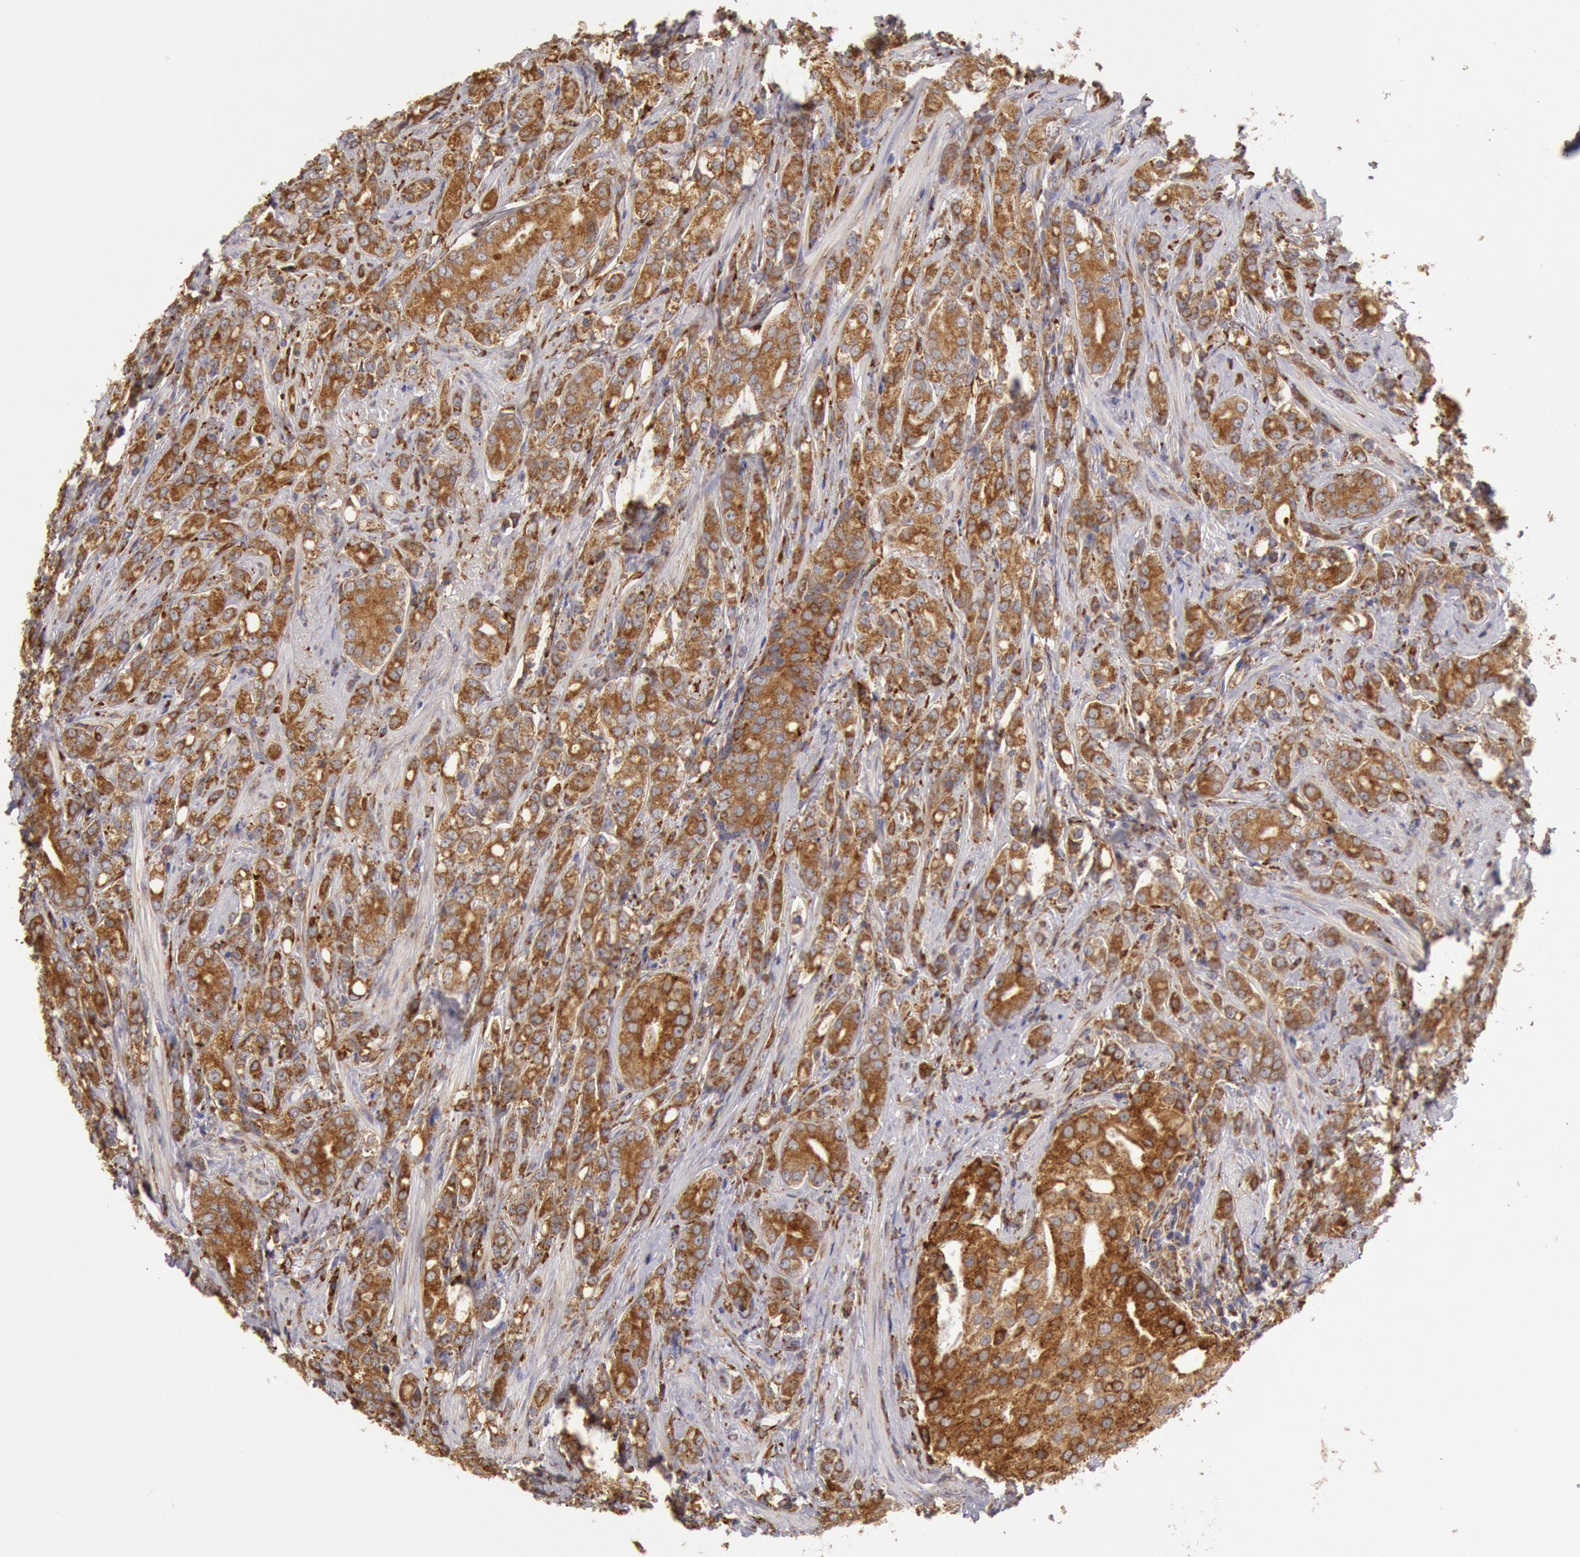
{"staining": {"intensity": "moderate", "quantity": ">75%", "location": "cytoplasmic/membranous"}, "tissue": "prostate cancer", "cell_type": "Tumor cells", "image_type": "cancer", "snomed": [{"axis": "morphology", "description": "Adenocarcinoma, Medium grade"}, {"axis": "topography", "description": "Prostate"}], "caption": "Immunohistochemical staining of prostate cancer displays medium levels of moderate cytoplasmic/membranous protein expression in approximately >75% of tumor cells.", "gene": "ERP44", "patient": {"sex": "male", "age": 59}}